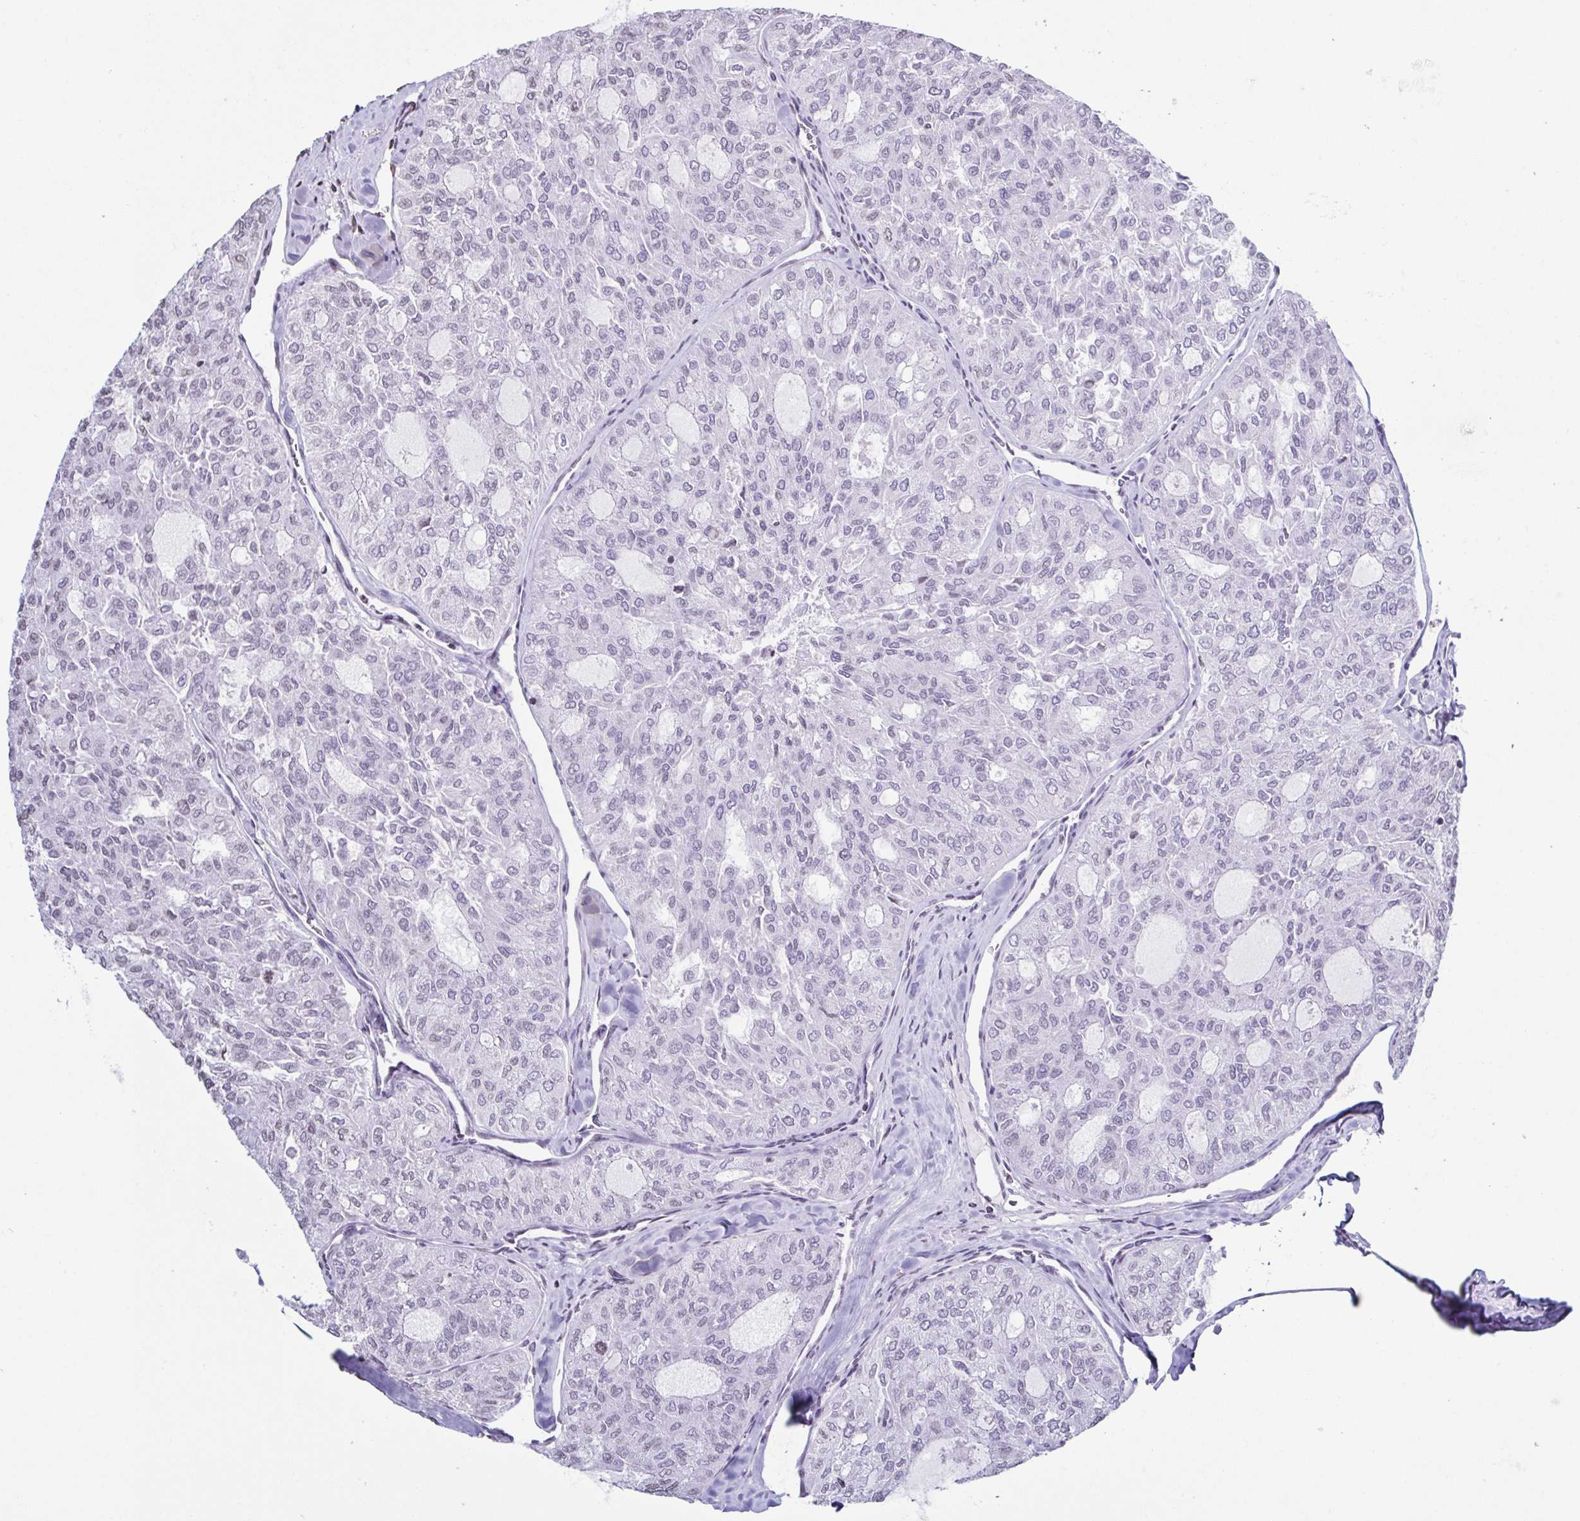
{"staining": {"intensity": "negative", "quantity": "none", "location": "none"}, "tissue": "thyroid cancer", "cell_type": "Tumor cells", "image_type": "cancer", "snomed": [{"axis": "morphology", "description": "Follicular adenoma carcinoma, NOS"}, {"axis": "topography", "description": "Thyroid gland"}], "caption": "High magnification brightfield microscopy of thyroid cancer (follicular adenoma carcinoma) stained with DAB (brown) and counterstained with hematoxylin (blue): tumor cells show no significant expression. The staining was performed using DAB (3,3'-diaminobenzidine) to visualize the protein expression in brown, while the nuclei were stained in blue with hematoxylin (Magnification: 20x).", "gene": "VCY1B", "patient": {"sex": "male", "age": 75}}